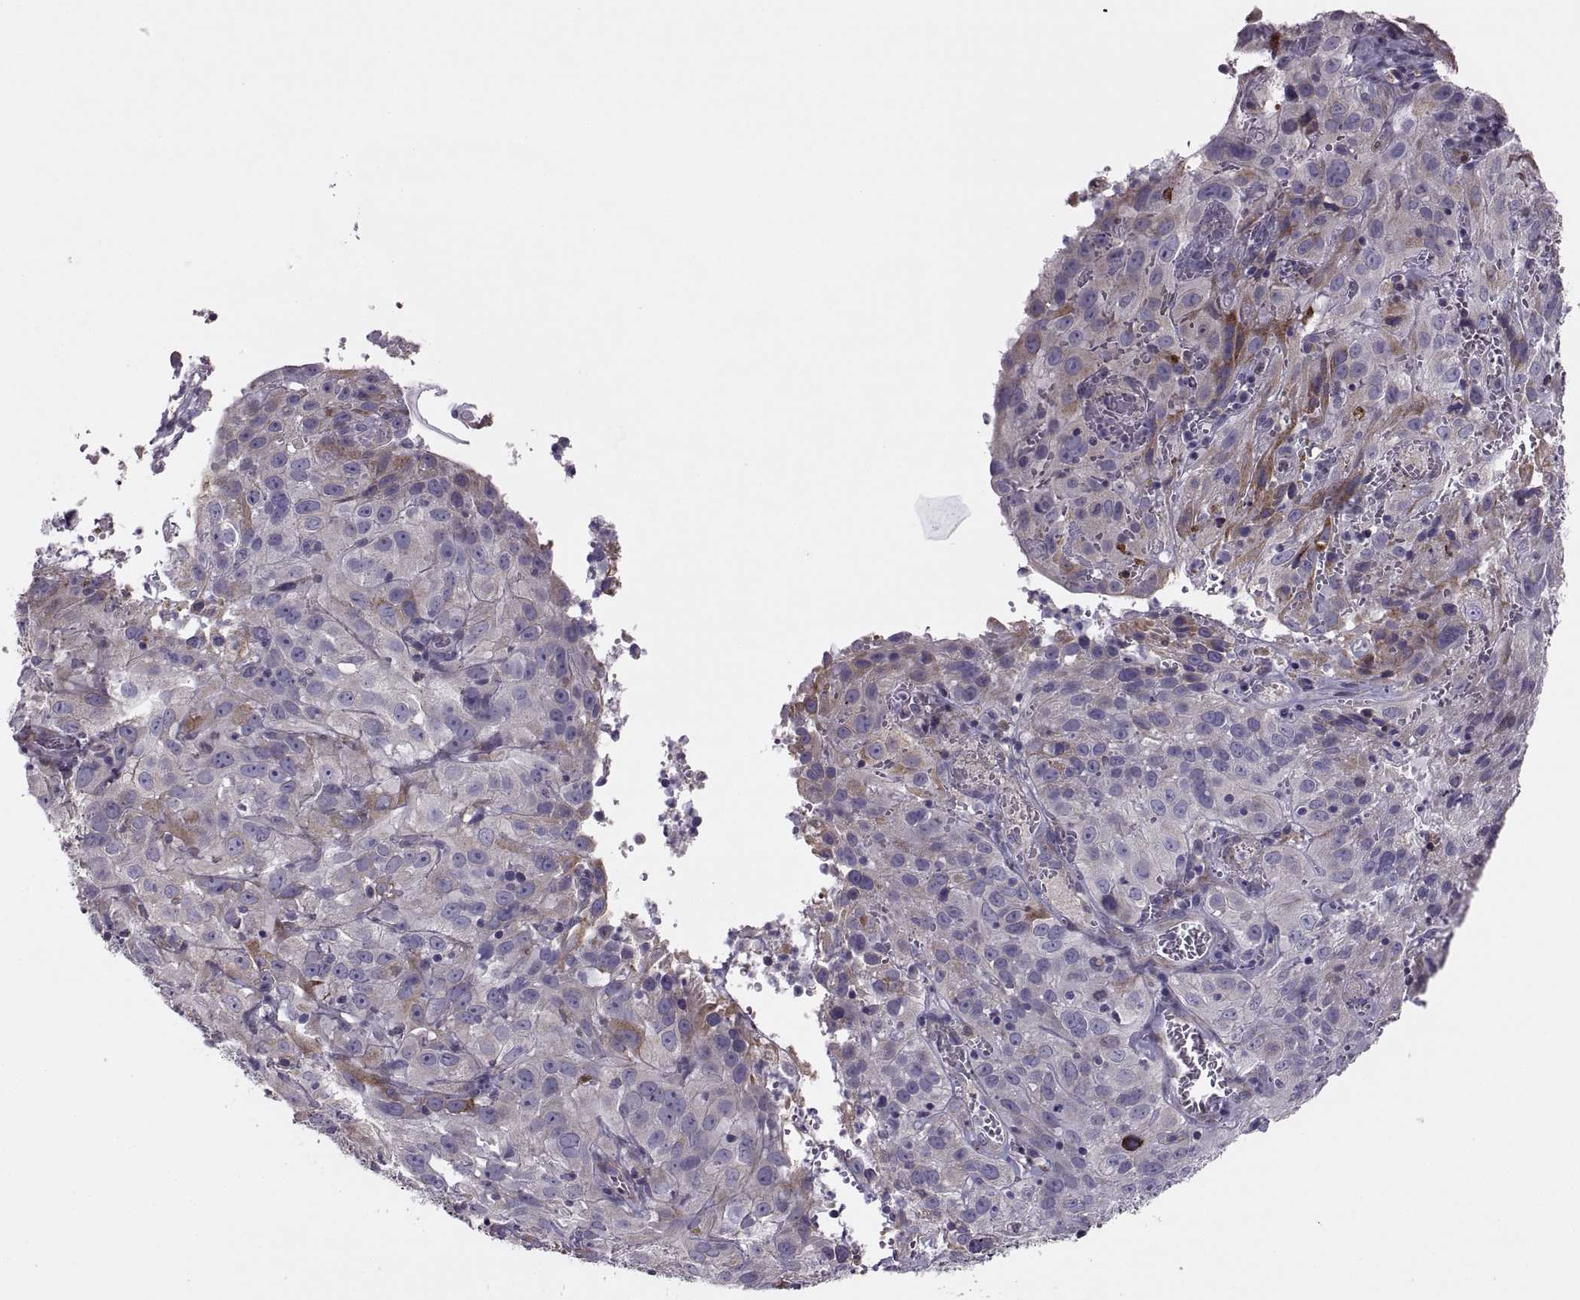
{"staining": {"intensity": "moderate", "quantity": "<25%", "location": "cytoplasmic/membranous"}, "tissue": "cervical cancer", "cell_type": "Tumor cells", "image_type": "cancer", "snomed": [{"axis": "morphology", "description": "Squamous cell carcinoma, NOS"}, {"axis": "topography", "description": "Cervix"}], "caption": "Moderate cytoplasmic/membranous protein expression is appreciated in about <25% of tumor cells in cervical cancer.", "gene": "LETM2", "patient": {"sex": "female", "age": 32}}